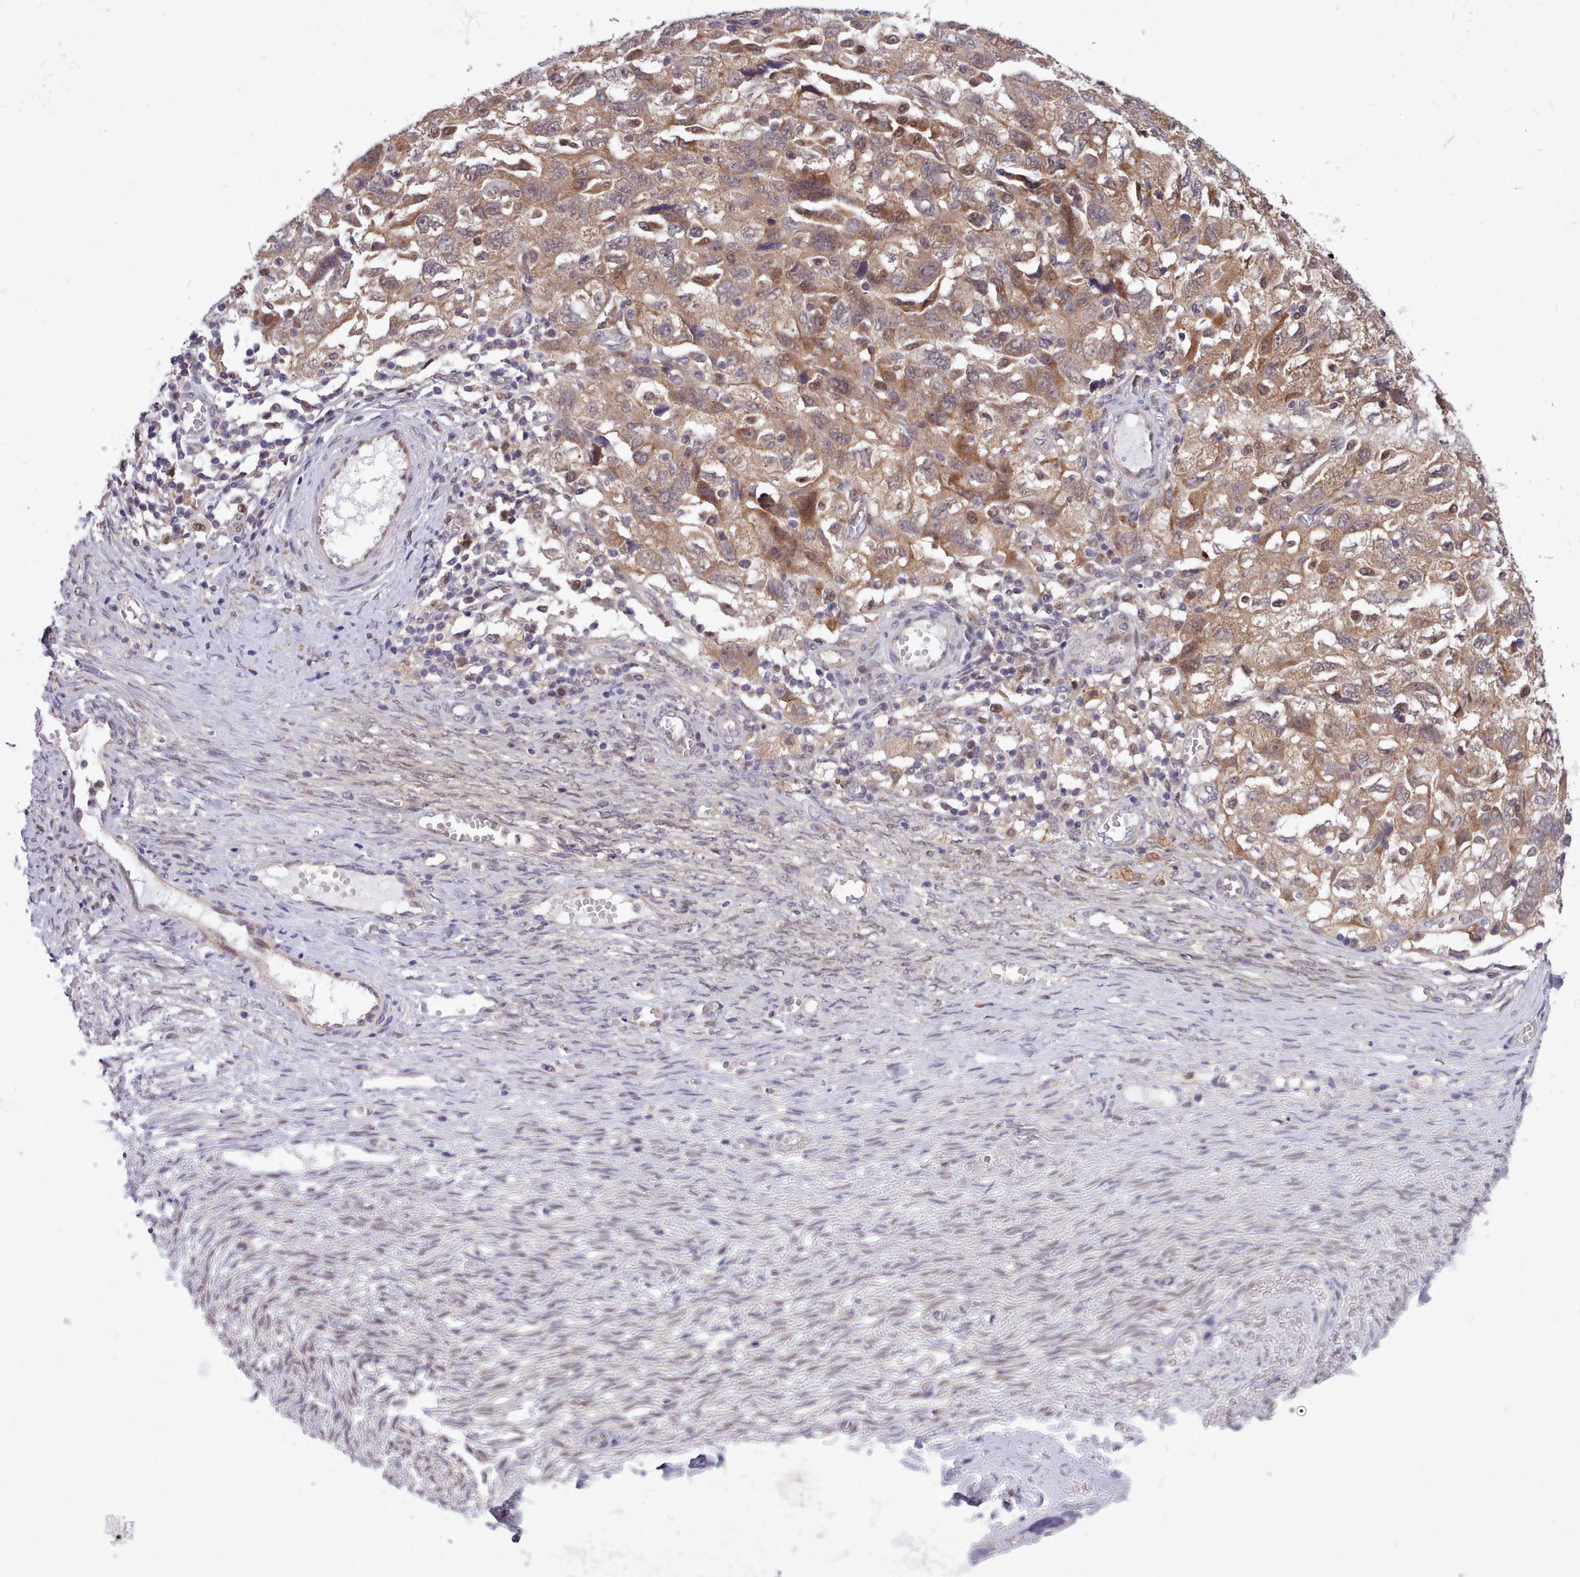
{"staining": {"intensity": "moderate", "quantity": ">75%", "location": "cytoplasmic/membranous"}, "tissue": "ovarian cancer", "cell_type": "Tumor cells", "image_type": "cancer", "snomed": [{"axis": "morphology", "description": "Carcinoma, NOS"}, {"axis": "morphology", "description": "Cystadenocarcinoma, serous, NOS"}, {"axis": "topography", "description": "Ovary"}], "caption": "Human ovarian cancer stained for a protein (brown) shows moderate cytoplasmic/membranous positive expression in about >75% of tumor cells.", "gene": "AHCY", "patient": {"sex": "female", "age": 69}}